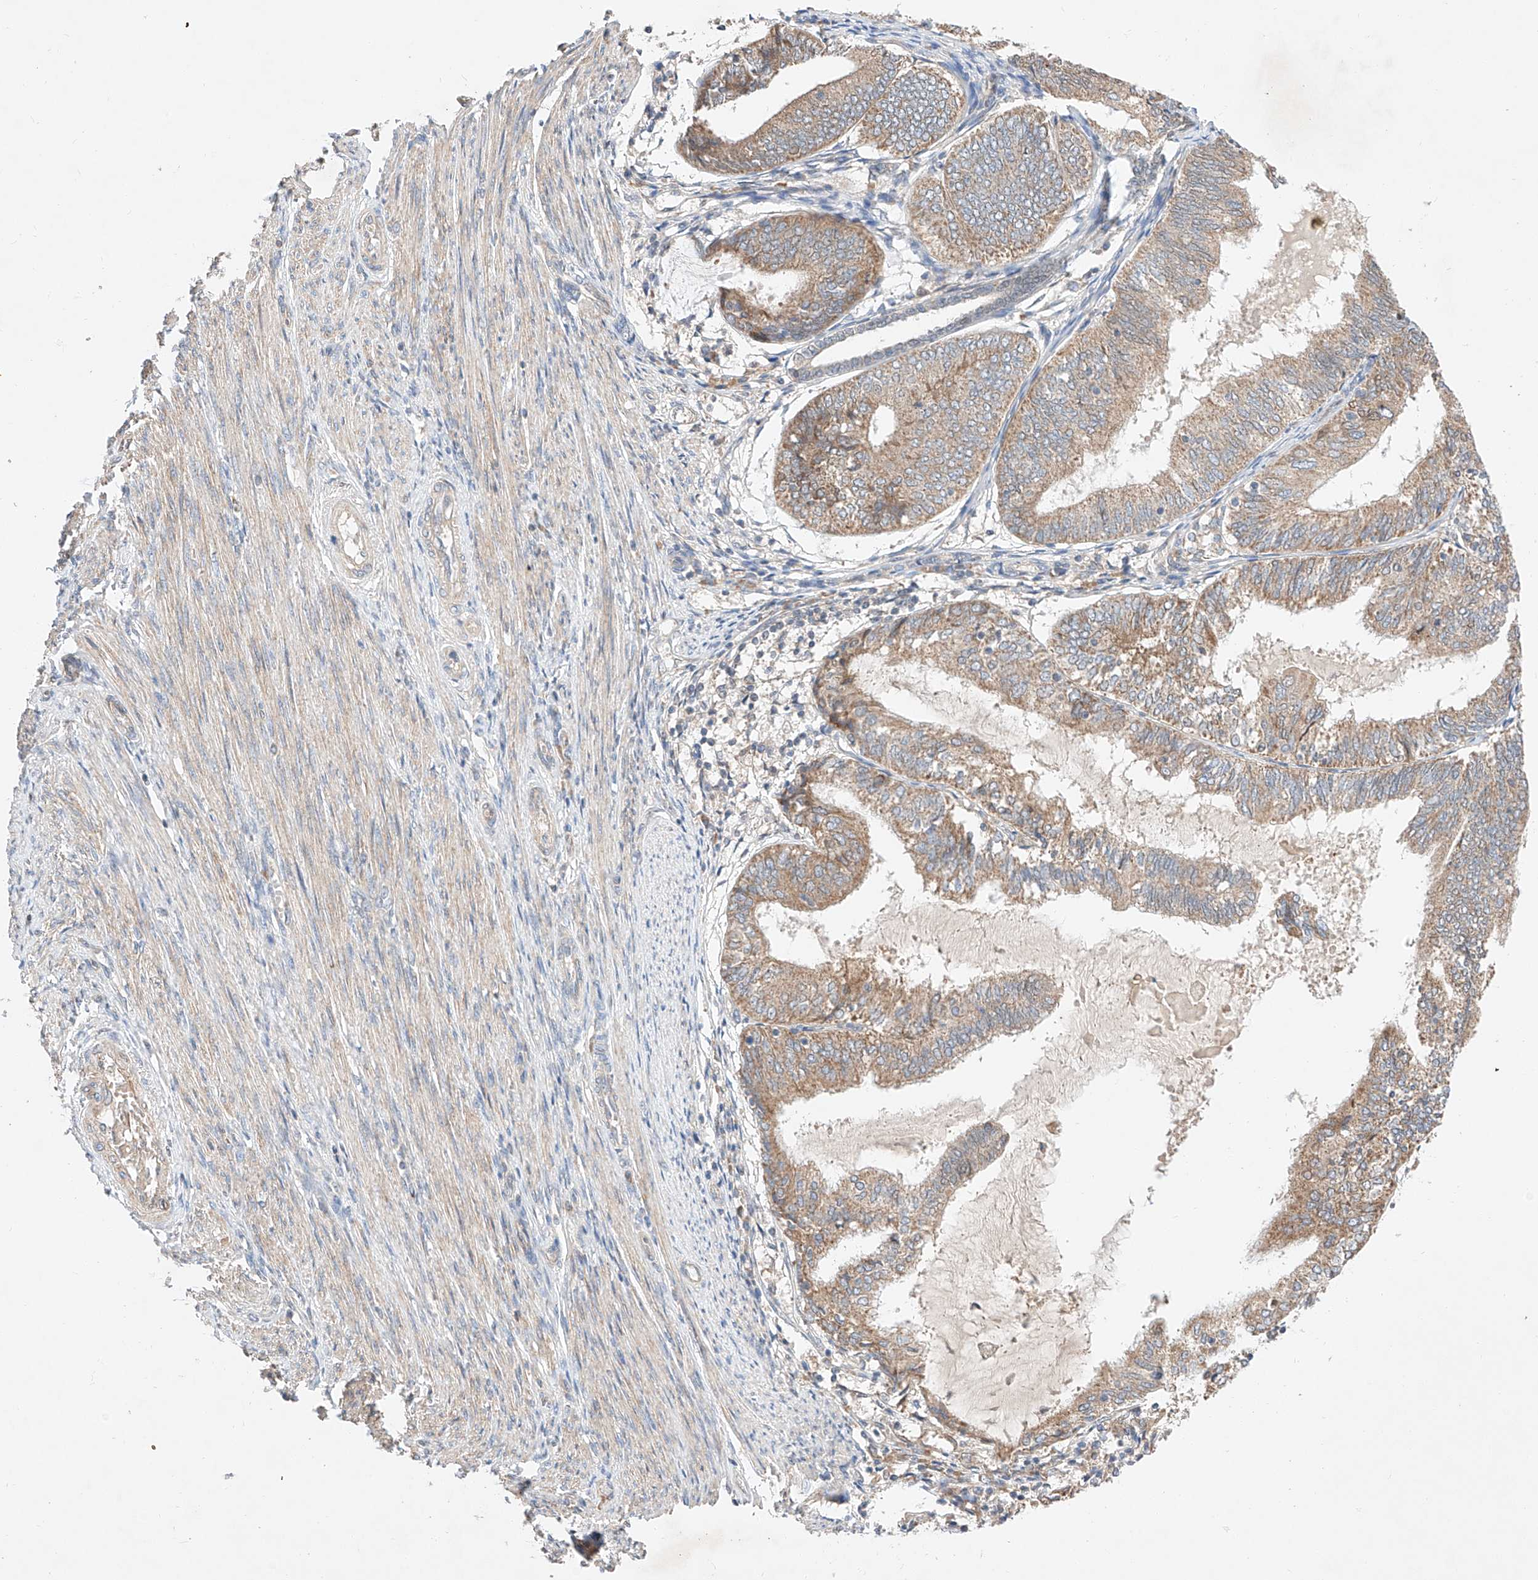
{"staining": {"intensity": "moderate", "quantity": ">75%", "location": "cytoplasmic/membranous"}, "tissue": "endometrial cancer", "cell_type": "Tumor cells", "image_type": "cancer", "snomed": [{"axis": "morphology", "description": "Adenocarcinoma, NOS"}, {"axis": "topography", "description": "Endometrium"}], "caption": "Brown immunohistochemical staining in human endometrial cancer reveals moderate cytoplasmic/membranous positivity in about >75% of tumor cells.", "gene": "C6orf118", "patient": {"sex": "female", "age": 81}}